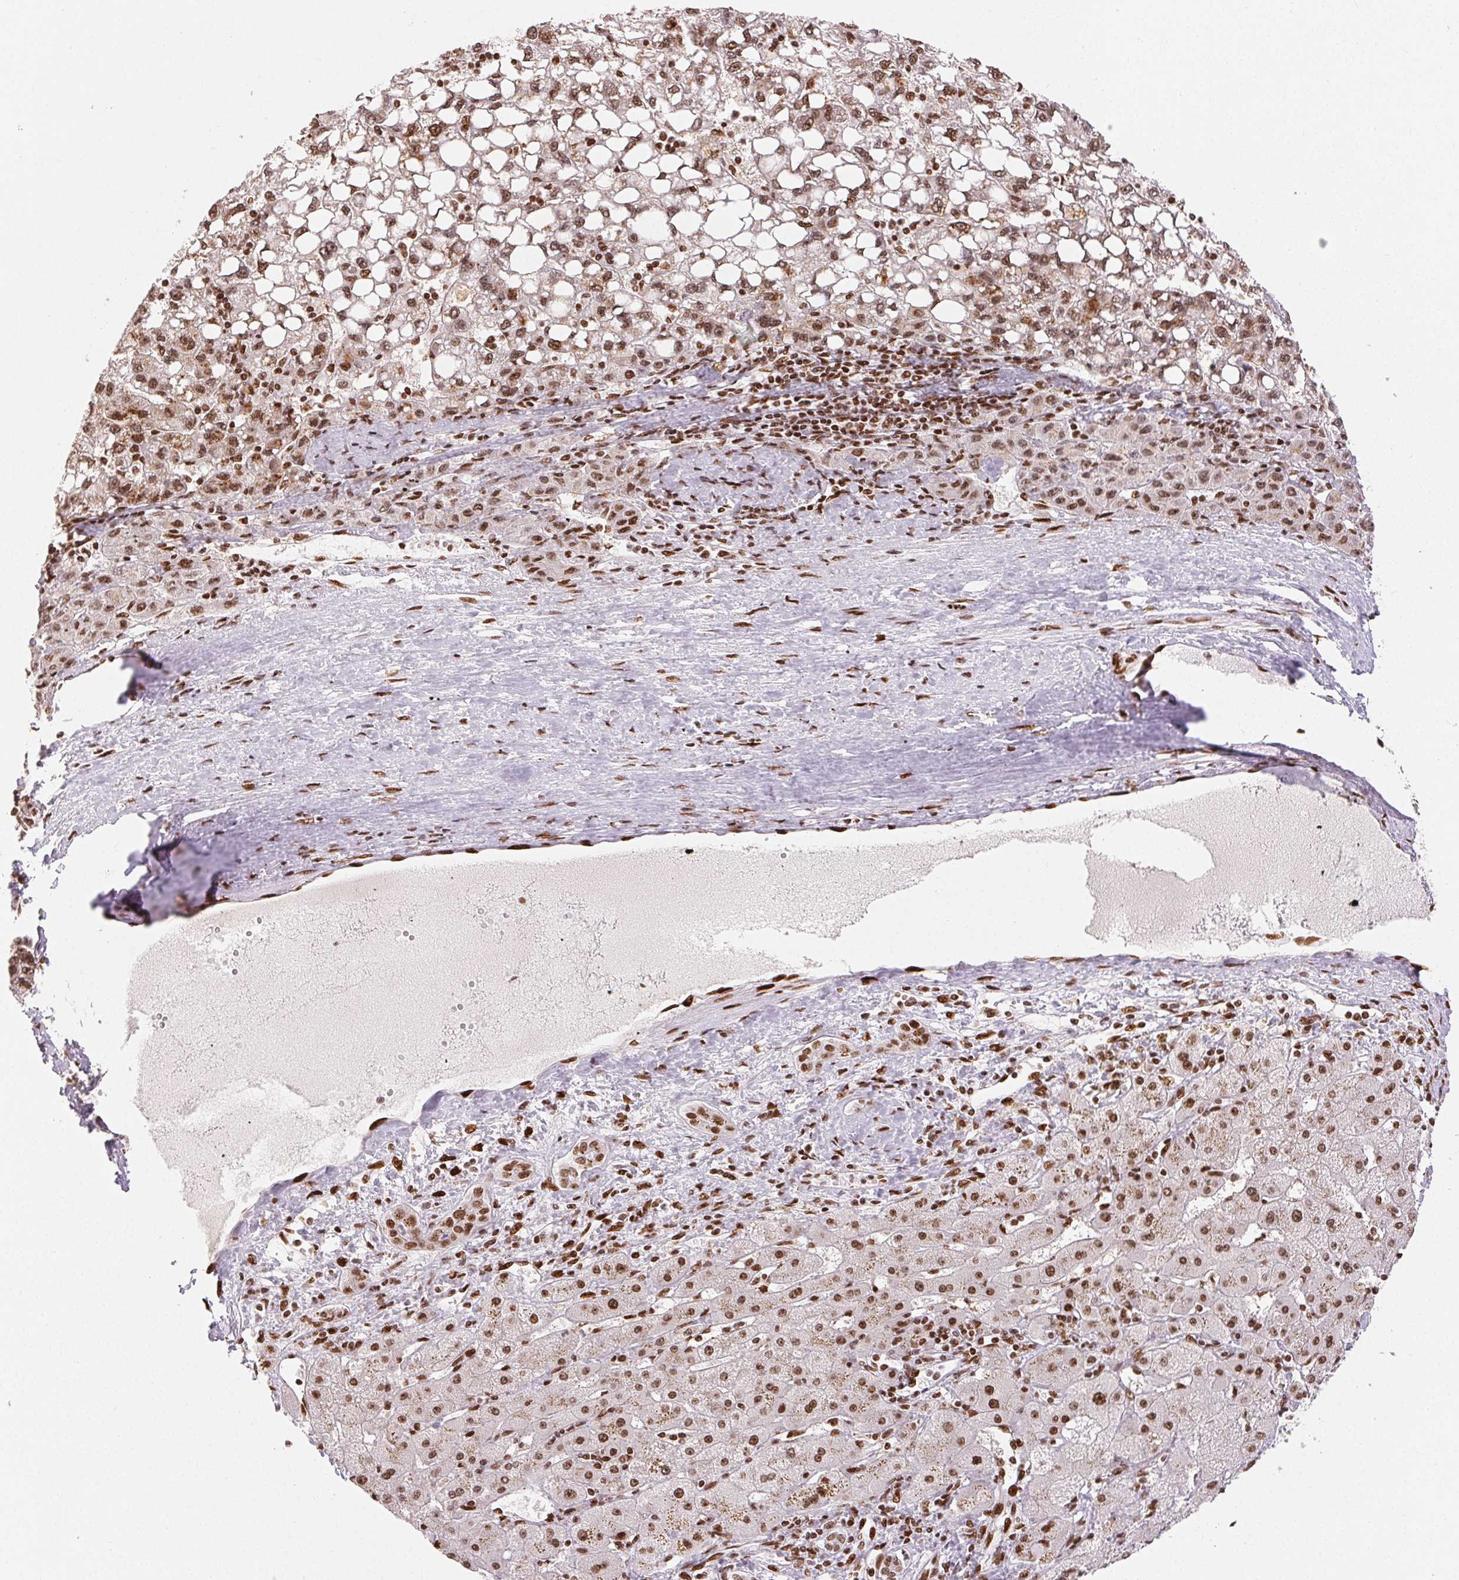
{"staining": {"intensity": "moderate", "quantity": ">75%", "location": "nuclear"}, "tissue": "liver cancer", "cell_type": "Tumor cells", "image_type": "cancer", "snomed": [{"axis": "morphology", "description": "Carcinoma, Hepatocellular, NOS"}, {"axis": "topography", "description": "Liver"}], "caption": "Immunohistochemistry histopathology image of human liver cancer stained for a protein (brown), which shows medium levels of moderate nuclear staining in approximately >75% of tumor cells.", "gene": "ZNF80", "patient": {"sex": "female", "age": 82}}